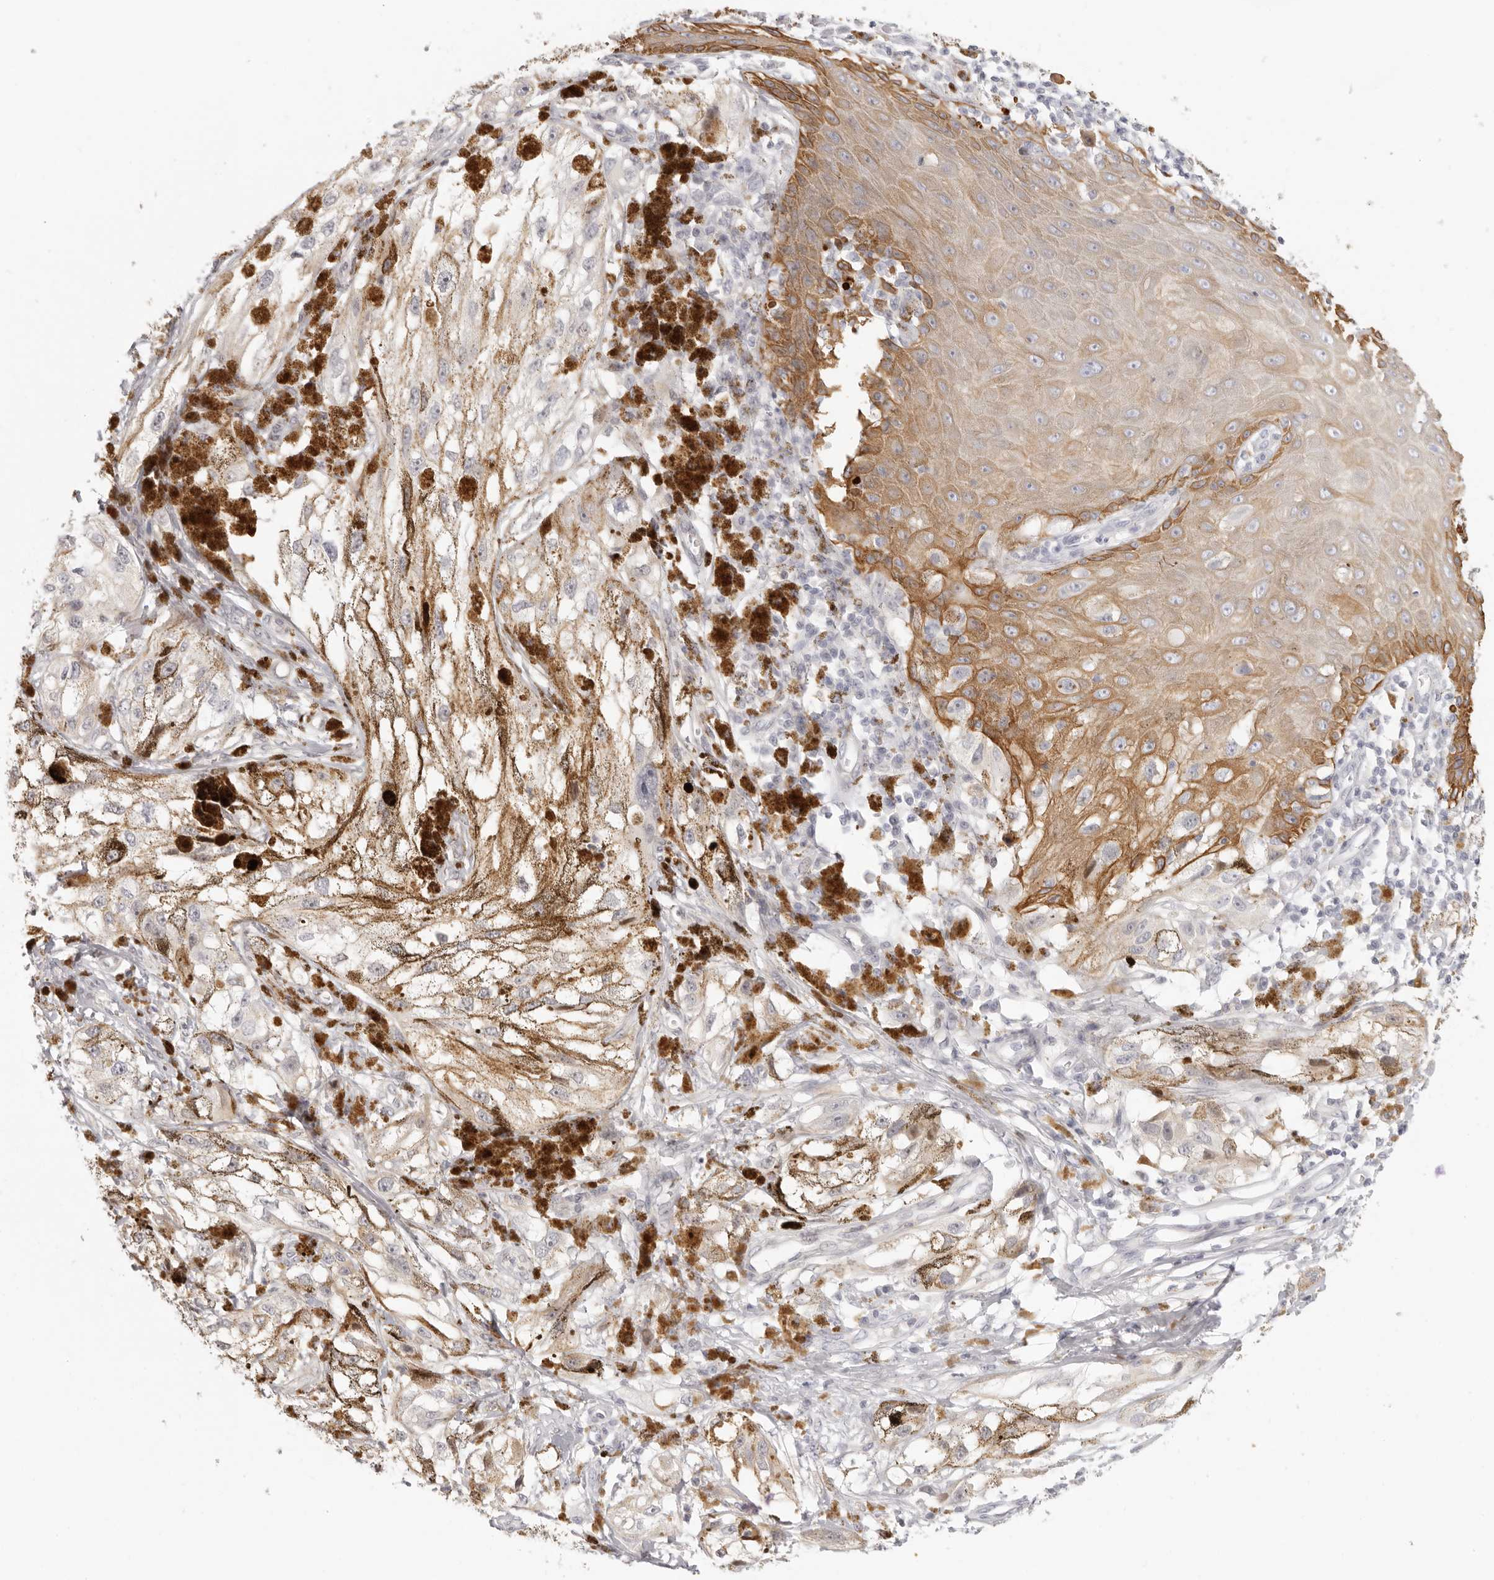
{"staining": {"intensity": "negative", "quantity": "none", "location": "none"}, "tissue": "melanoma", "cell_type": "Tumor cells", "image_type": "cancer", "snomed": [{"axis": "morphology", "description": "Malignant melanoma, NOS"}, {"axis": "topography", "description": "Skin"}], "caption": "Immunohistochemistry (IHC) micrograph of neoplastic tissue: human malignant melanoma stained with DAB reveals no significant protein positivity in tumor cells.", "gene": "RXFP1", "patient": {"sex": "male", "age": 88}}